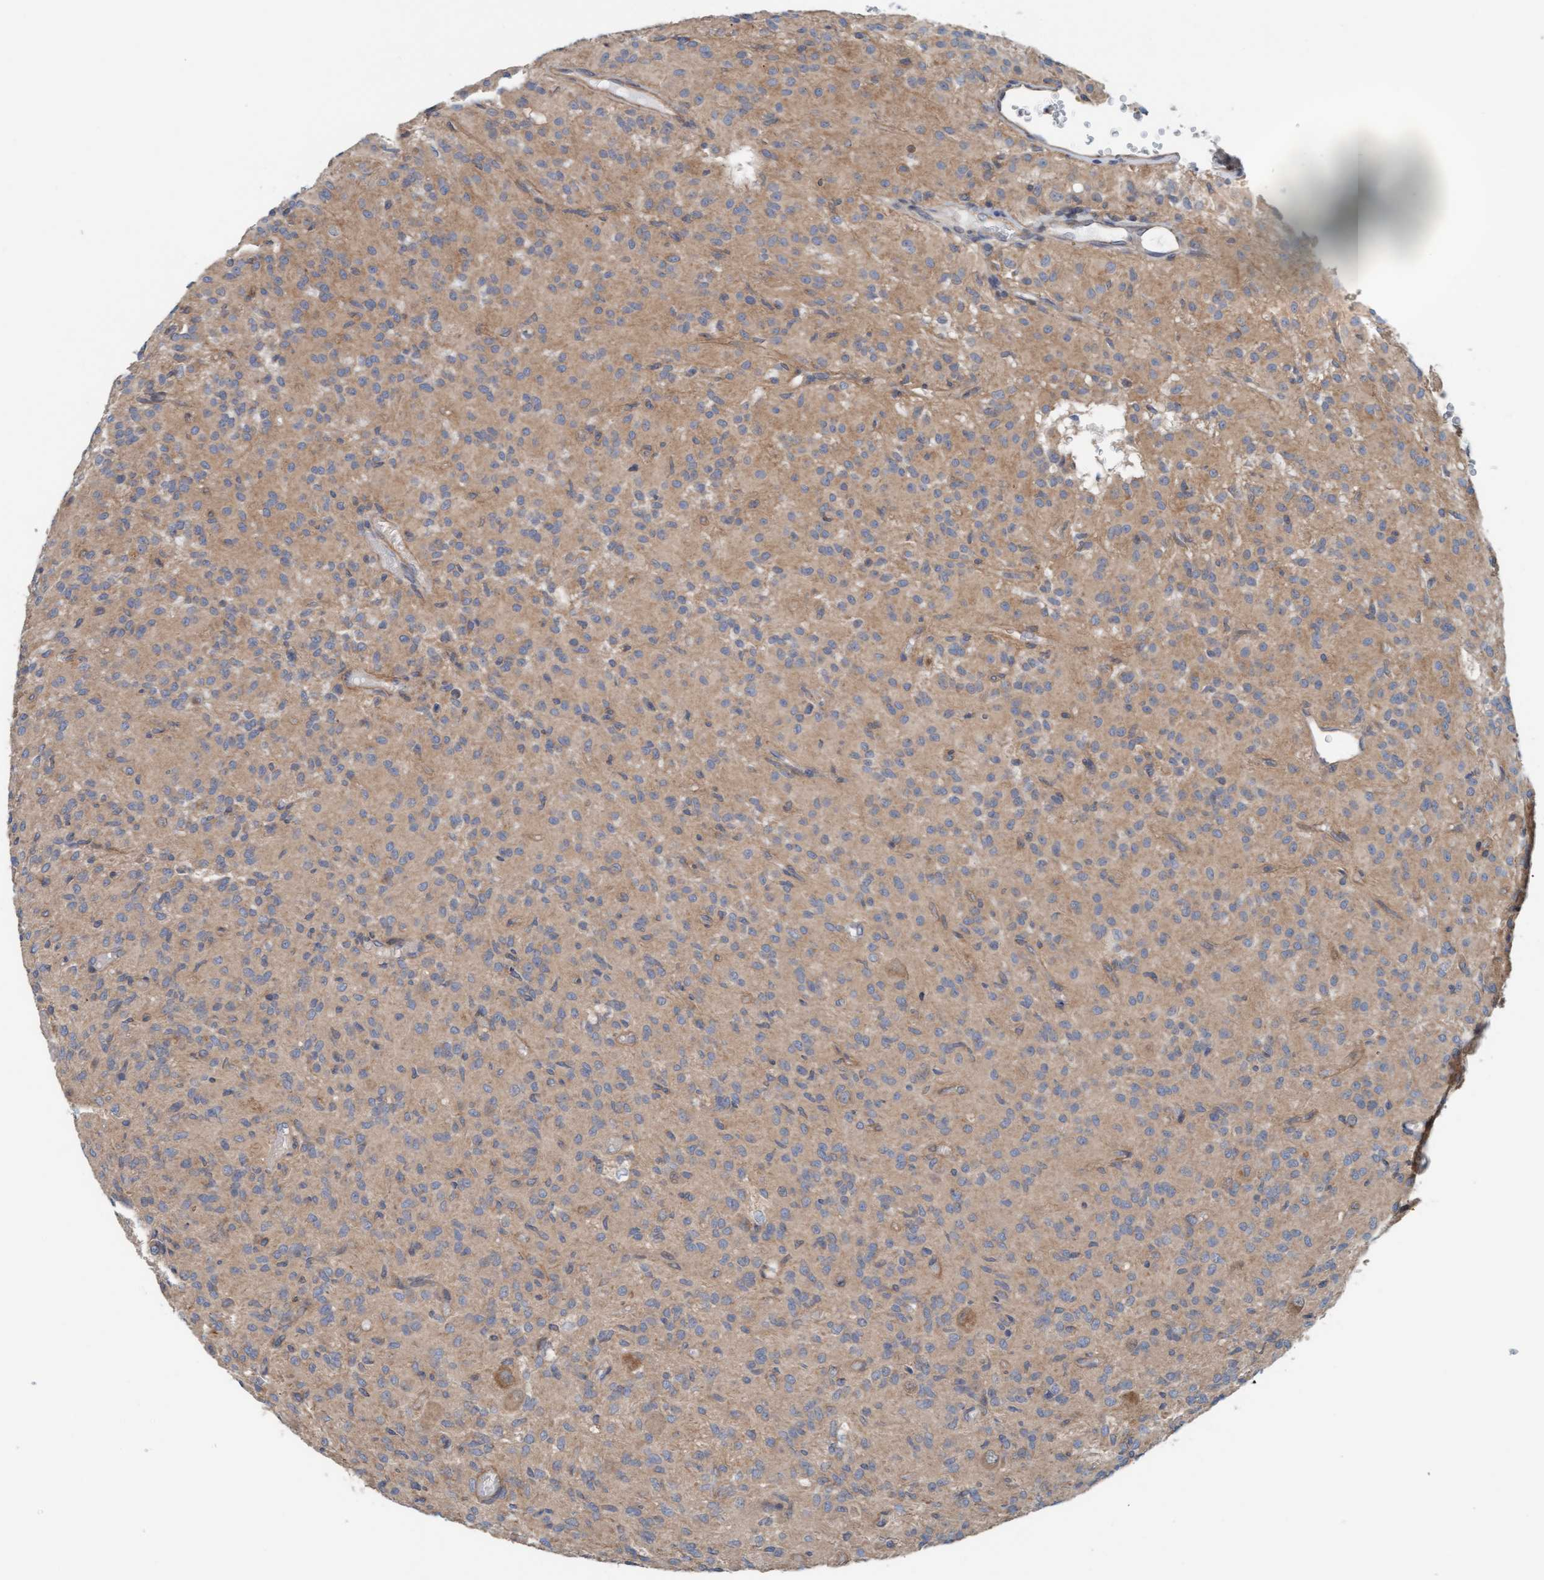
{"staining": {"intensity": "weak", "quantity": "25%-75%", "location": "cytoplasmic/membranous"}, "tissue": "glioma", "cell_type": "Tumor cells", "image_type": "cancer", "snomed": [{"axis": "morphology", "description": "Glioma, malignant, High grade"}, {"axis": "topography", "description": "Brain"}], "caption": "Brown immunohistochemical staining in human glioma shows weak cytoplasmic/membranous expression in approximately 25%-75% of tumor cells.", "gene": "UBAP1", "patient": {"sex": "female", "age": 59}}